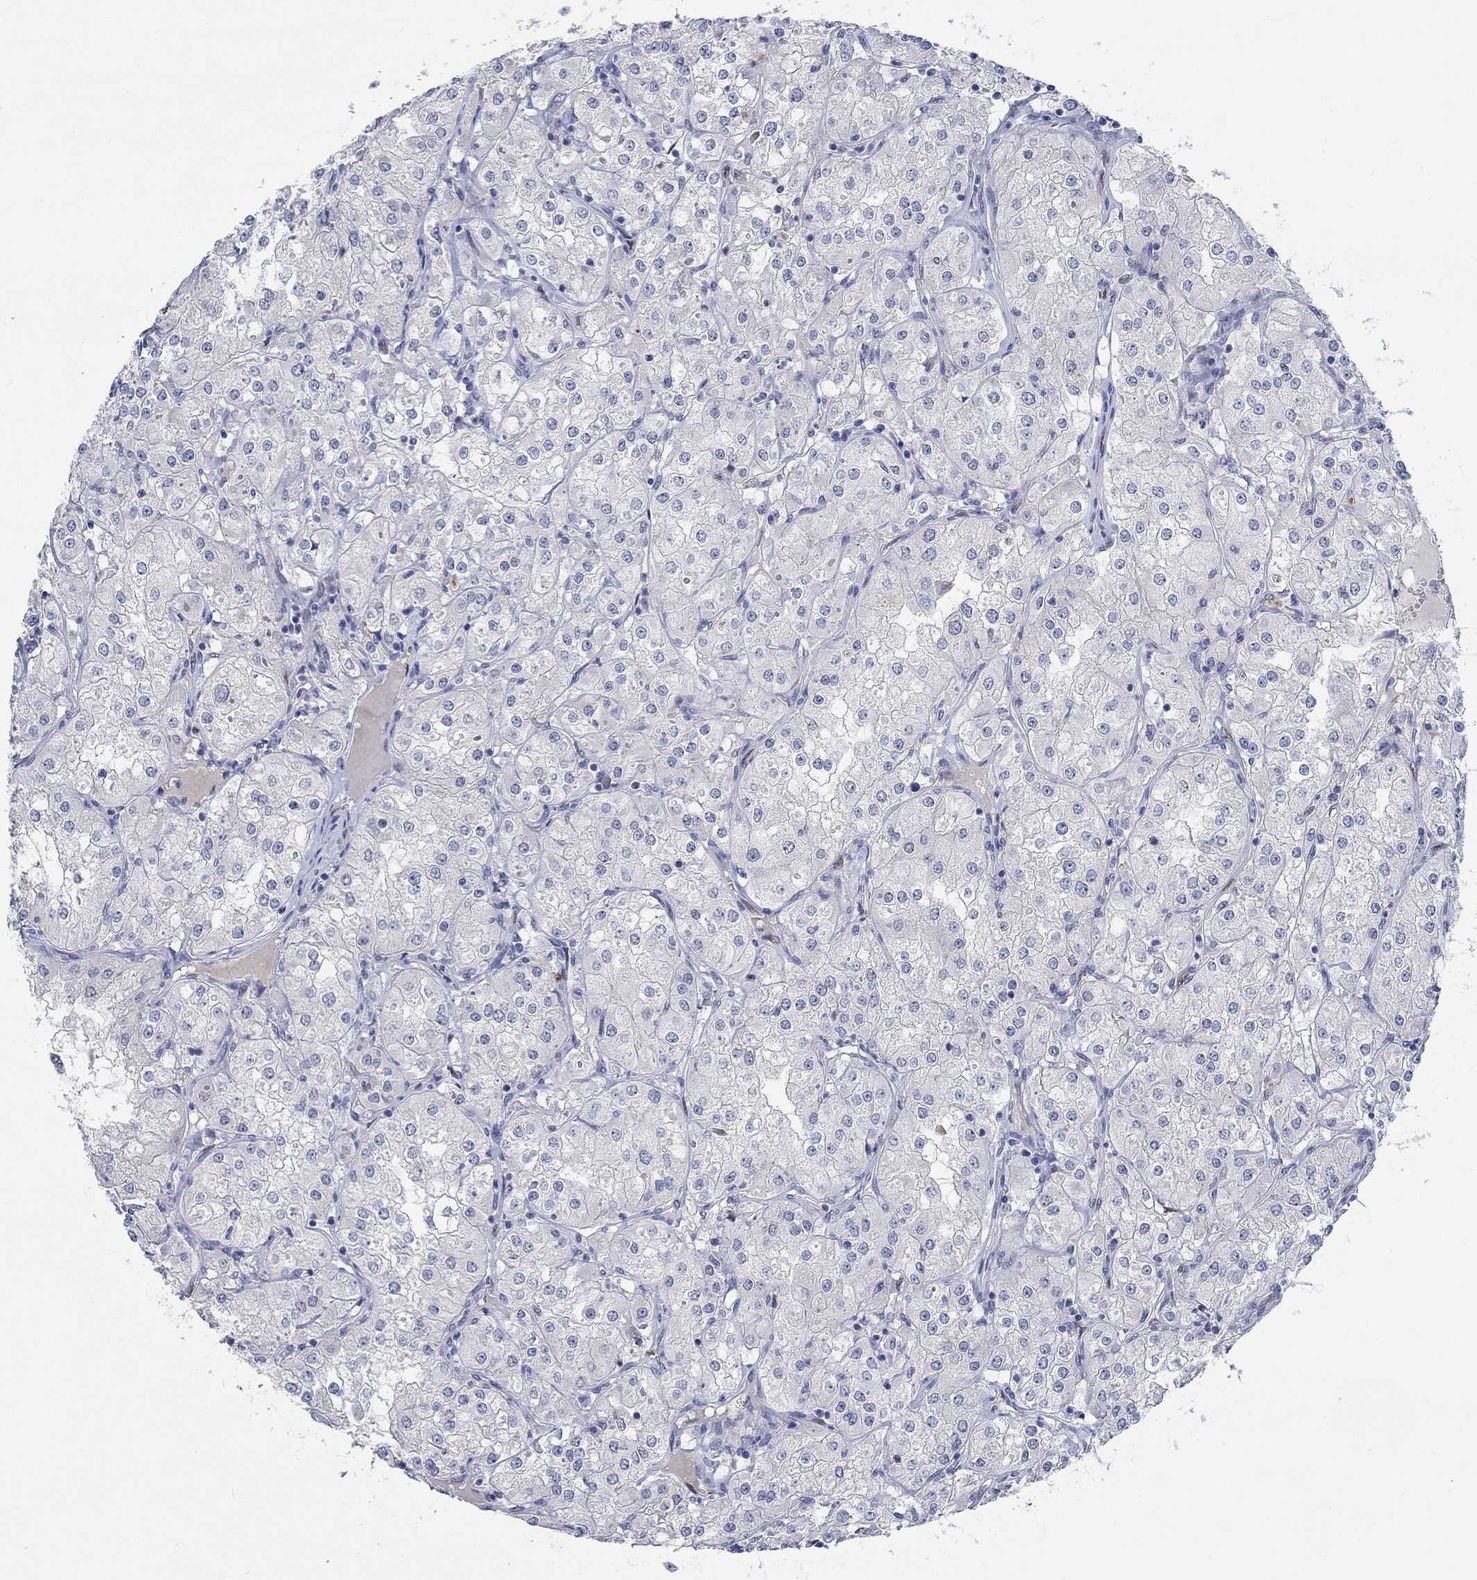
{"staining": {"intensity": "negative", "quantity": "none", "location": "none"}, "tissue": "renal cancer", "cell_type": "Tumor cells", "image_type": "cancer", "snomed": [{"axis": "morphology", "description": "Adenocarcinoma, NOS"}, {"axis": "topography", "description": "Kidney"}], "caption": "Tumor cells are negative for protein expression in human renal cancer (adenocarcinoma).", "gene": "DLK1", "patient": {"sex": "male", "age": 77}}